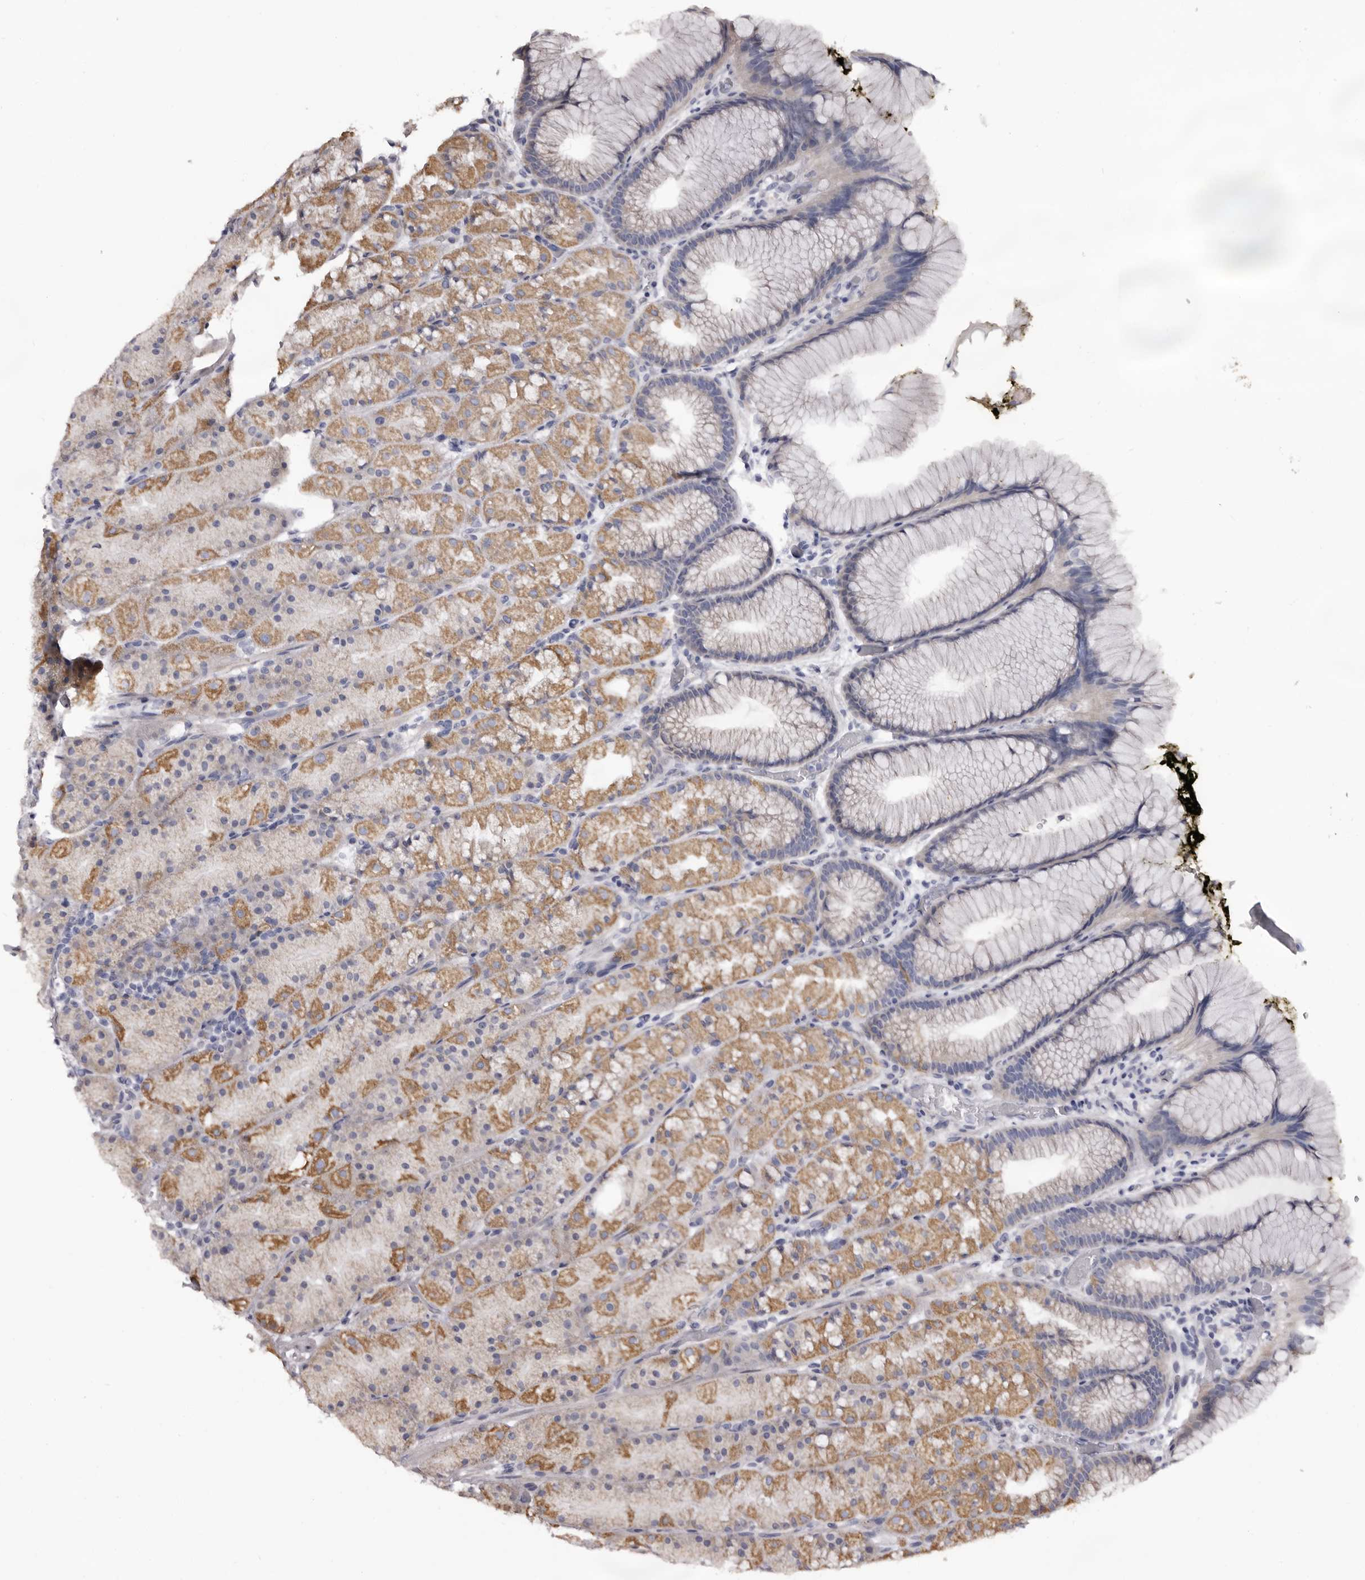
{"staining": {"intensity": "moderate", "quantity": "25%-75%", "location": "cytoplasmic/membranous"}, "tissue": "stomach", "cell_type": "Glandular cells", "image_type": "normal", "snomed": [{"axis": "morphology", "description": "Normal tissue, NOS"}, {"axis": "topography", "description": "Stomach, upper"}, {"axis": "topography", "description": "Stomach"}], "caption": "The photomicrograph displays a brown stain indicating the presence of a protein in the cytoplasmic/membranous of glandular cells in stomach.", "gene": "CASQ1", "patient": {"sex": "male", "age": 48}}